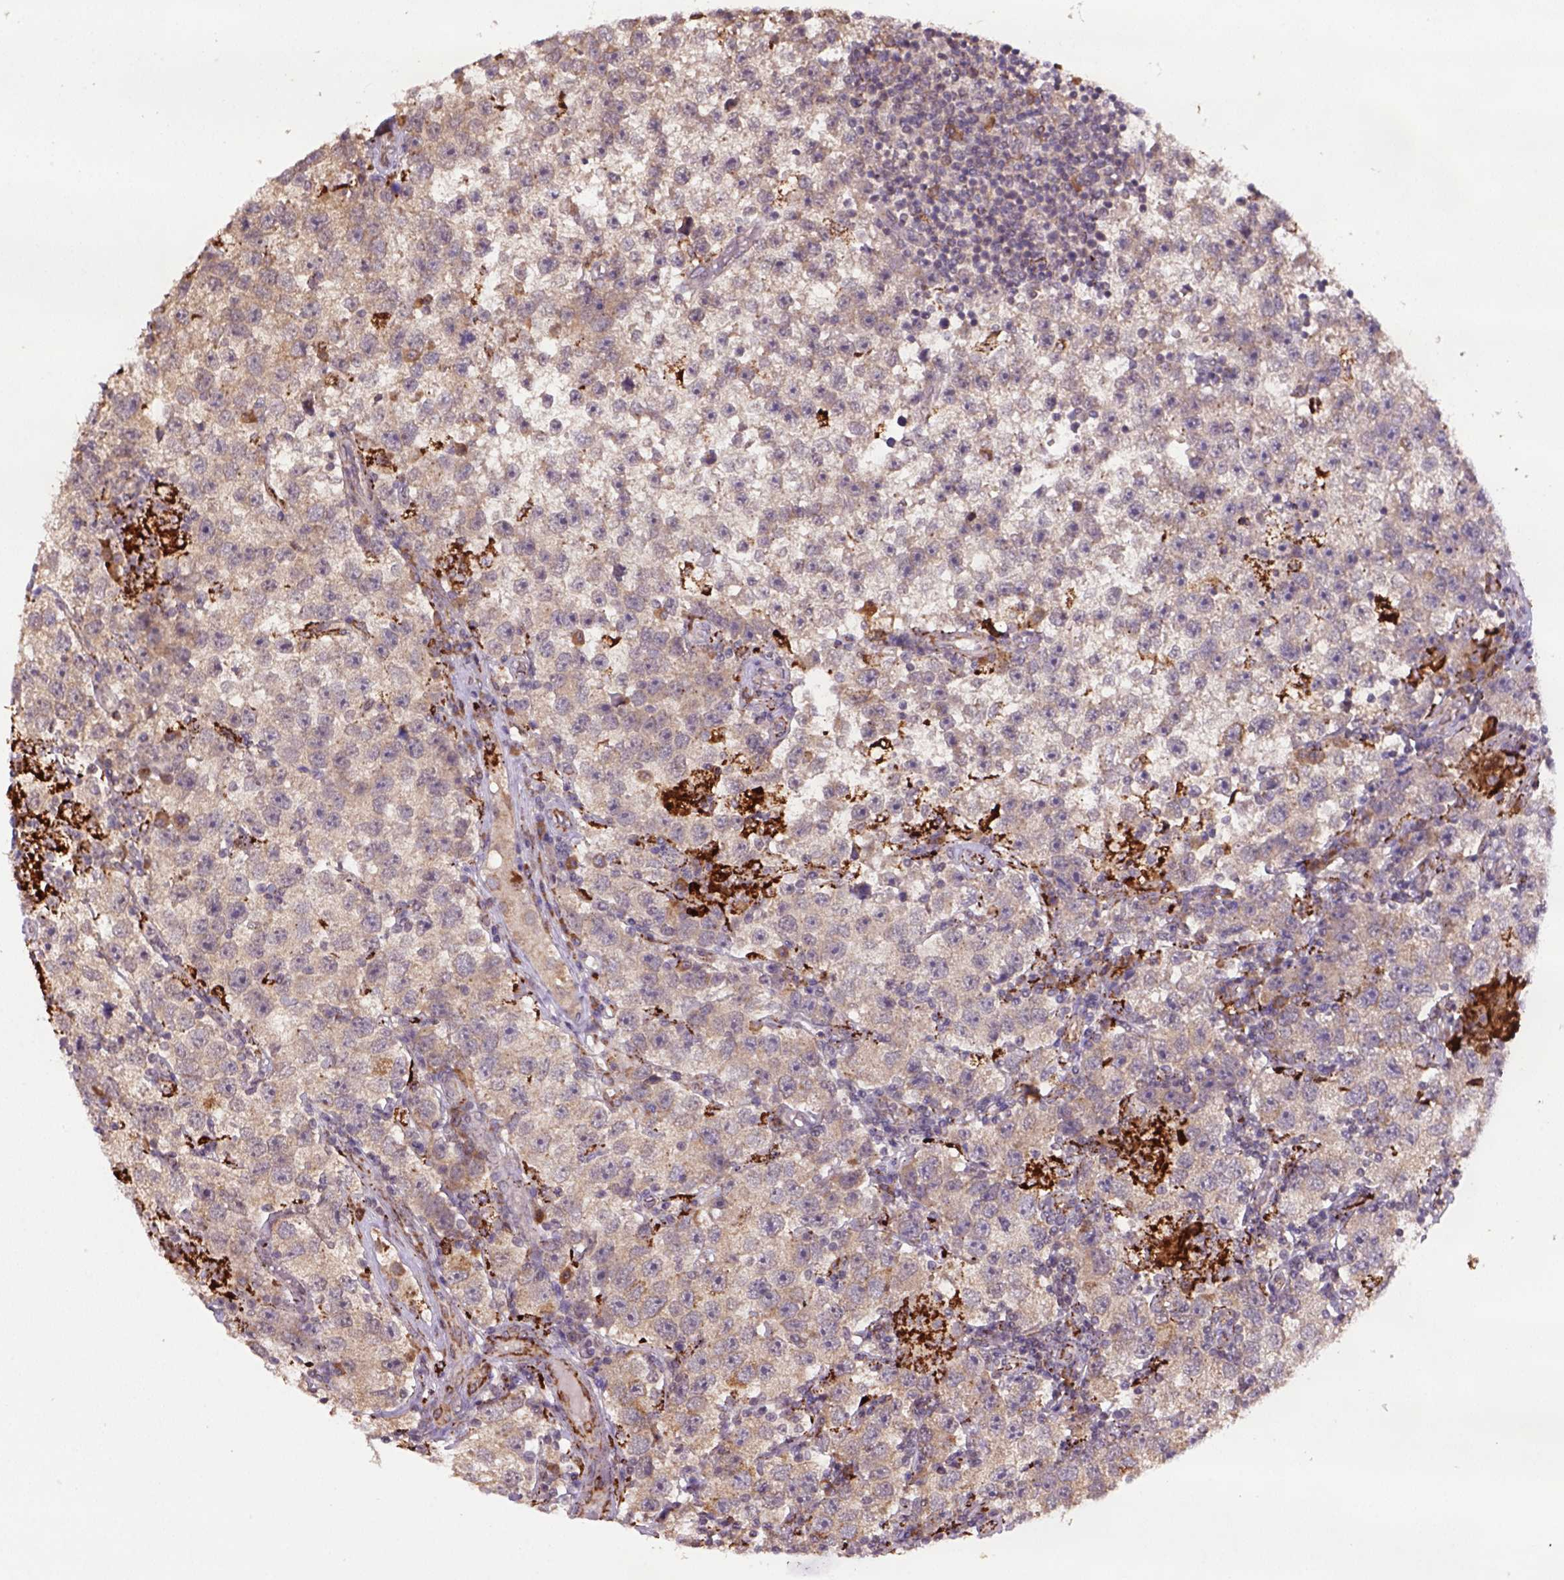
{"staining": {"intensity": "moderate", "quantity": ">75%", "location": "cytoplasmic/membranous"}, "tissue": "testis cancer", "cell_type": "Tumor cells", "image_type": "cancer", "snomed": [{"axis": "morphology", "description": "Seminoma, NOS"}, {"axis": "topography", "description": "Testis"}], "caption": "Immunohistochemistry micrograph of neoplastic tissue: human testis seminoma stained using immunohistochemistry shows medium levels of moderate protein expression localized specifically in the cytoplasmic/membranous of tumor cells, appearing as a cytoplasmic/membranous brown color.", "gene": "FZD7", "patient": {"sex": "male", "age": 26}}